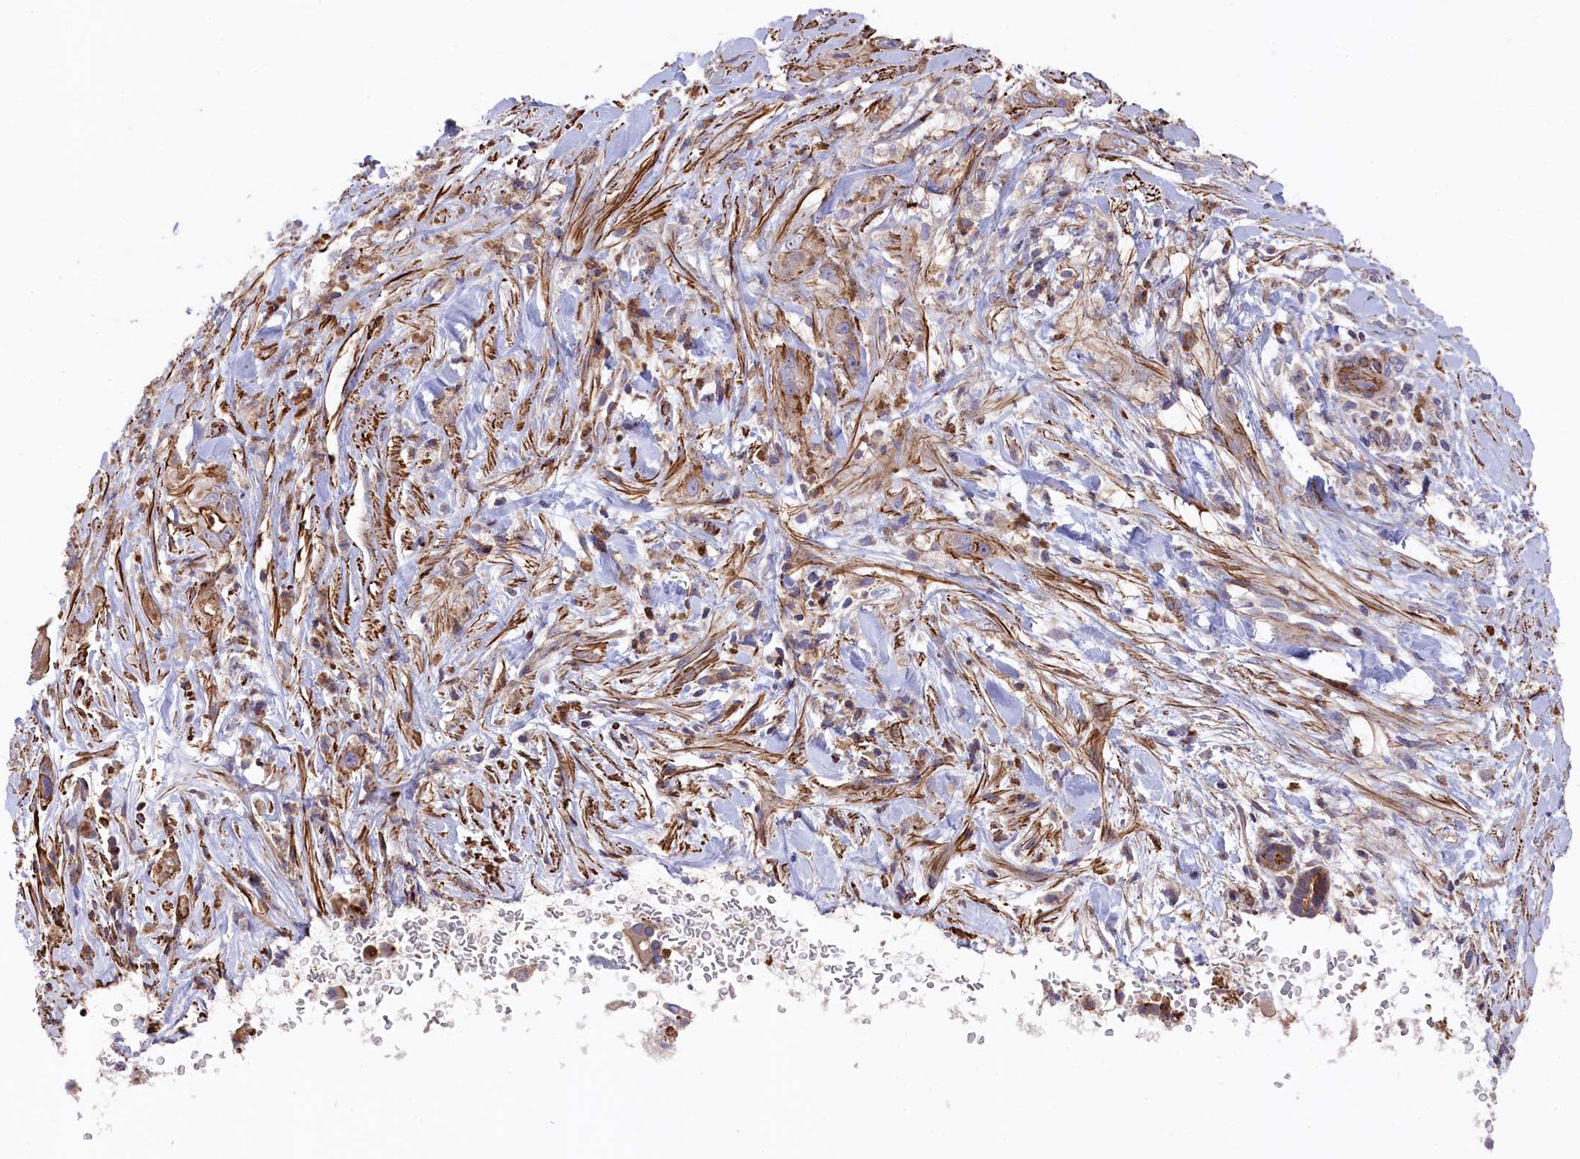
{"staining": {"intensity": "moderate", "quantity": ">75%", "location": "cytoplasmic/membranous"}, "tissue": "pancreatic cancer", "cell_type": "Tumor cells", "image_type": "cancer", "snomed": [{"axis": "morphology", "description": "Adenocarcinoma, NOS"}, {"axis": "topography", "description": "Pancreas"}], "caption": "Protein expression analysis of pancreatic cancer (adenocarcinoma) exhibits moderate cytoplasmic/membranous expression in approximately >75% of tumor cells.", "gene": "RAPSN", "patient": {"sex": "female", "age": 78}}